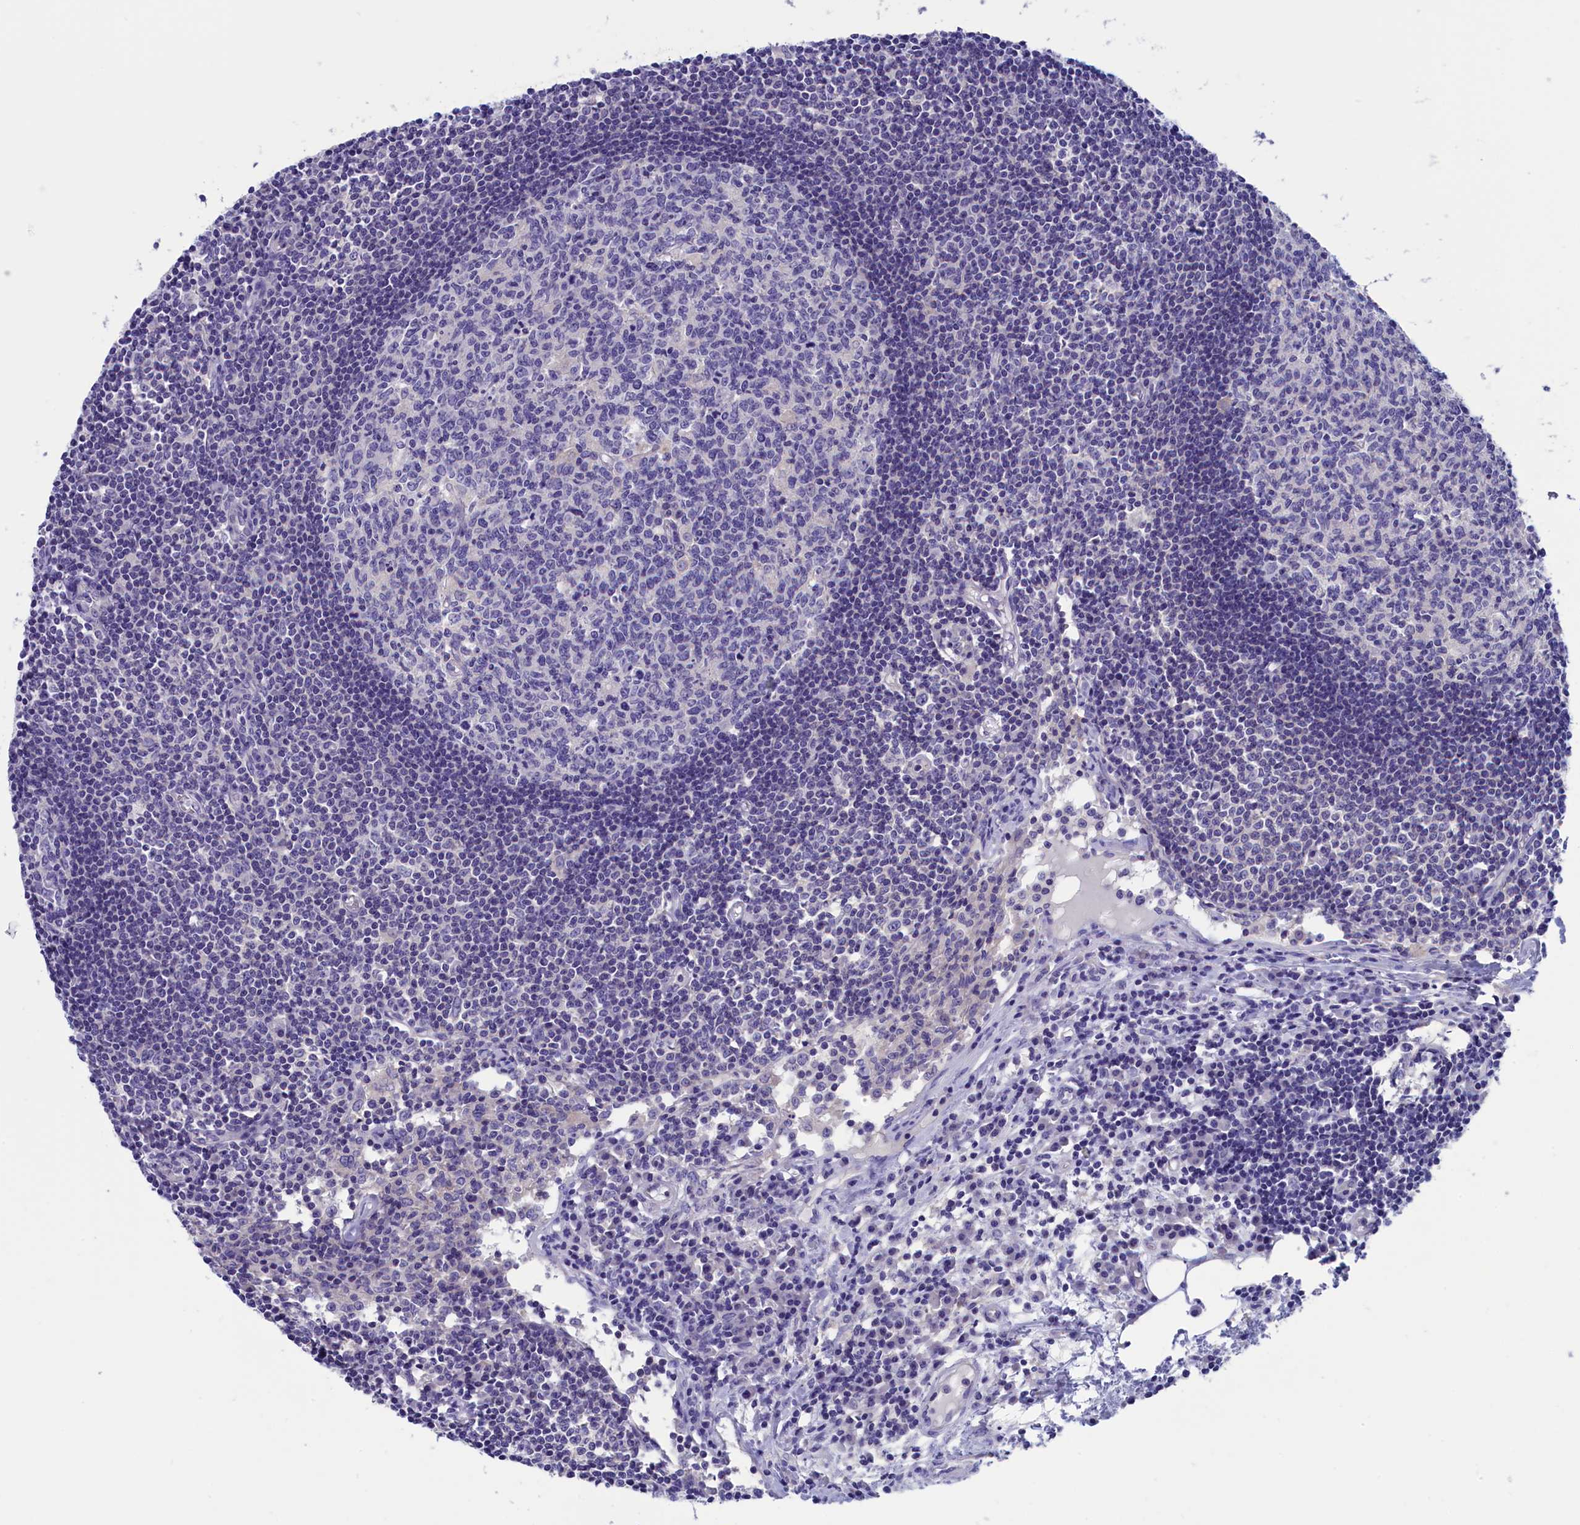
{"staining": {"intensity": "negative", "quantity": "none", "location": "none"}, "tissue": "lymph node", "cell_type": "Germinal center cells", "image_type": "normal", "snomed": [{"axis": "morphology", "description": "Normal tissue, NOS"}, {"axis": "topography", "description": "Lymph node"}], "caption": "The immunohistochemistry (IHC) photomicrograph has no significant positivity in germinal center cells of lymph node.", "gene": "VPS35L", "patient": {"sex": "female", "age": 55}}